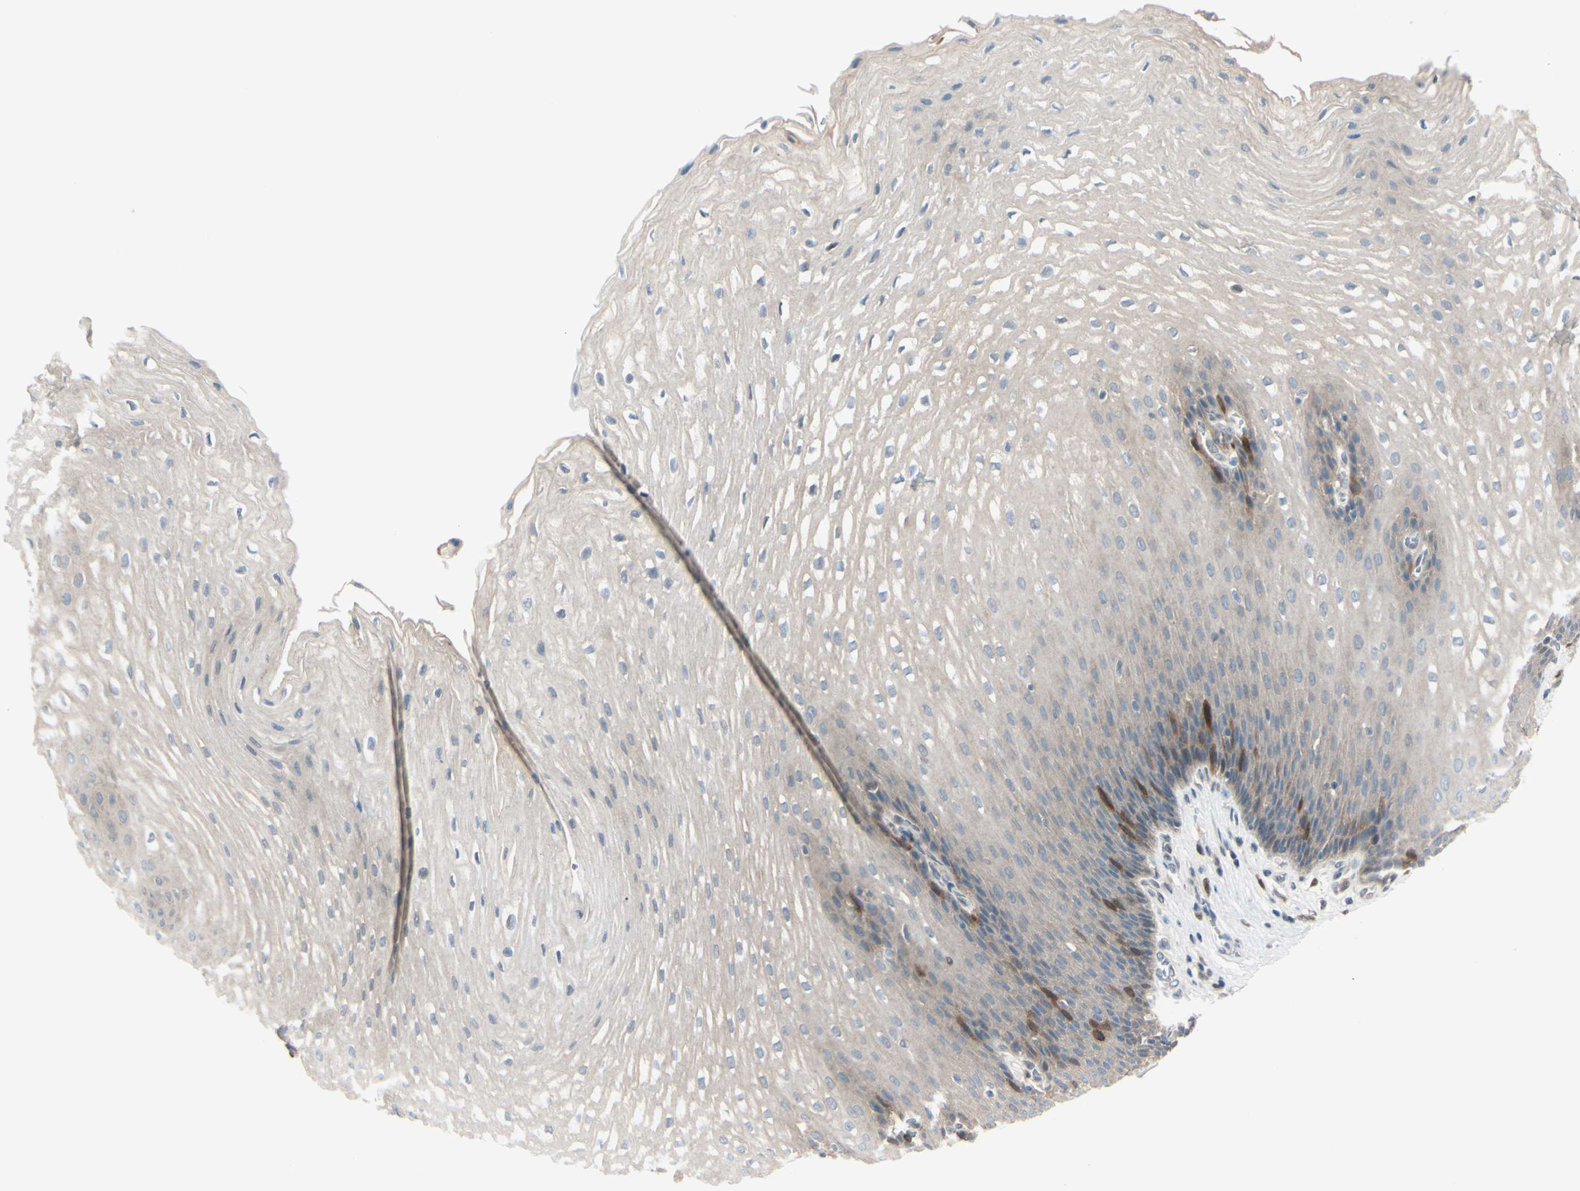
{"staining": {"intensity": "moderate", "quantity": "<25%", "location": "cytoplasmic/membranous,nuclear"}, "tissue": "esophagus", "cell_type": "Squamous epithelial cells", "image_type": "normal", "snomed": [{"axis": "morphology", "description": "Normal tissue, NOS"}, {"axis": "topography", "description": "Esophagus"}], "caption": "Immunohistochemistry (IHC) histopathology image of unremarkable esophagus: esophagus stained using immunohistochemistry (IHC) reveals low levels of moderate protein expression localized specifically in the cytoplasmic/membranous,nuclear of squamous epithelial cells, appearing as a cytoplasmic/membranous,nuclear brown color.", "gene": "PTTG1", "patient": {"sex": "male", "age": 48}}